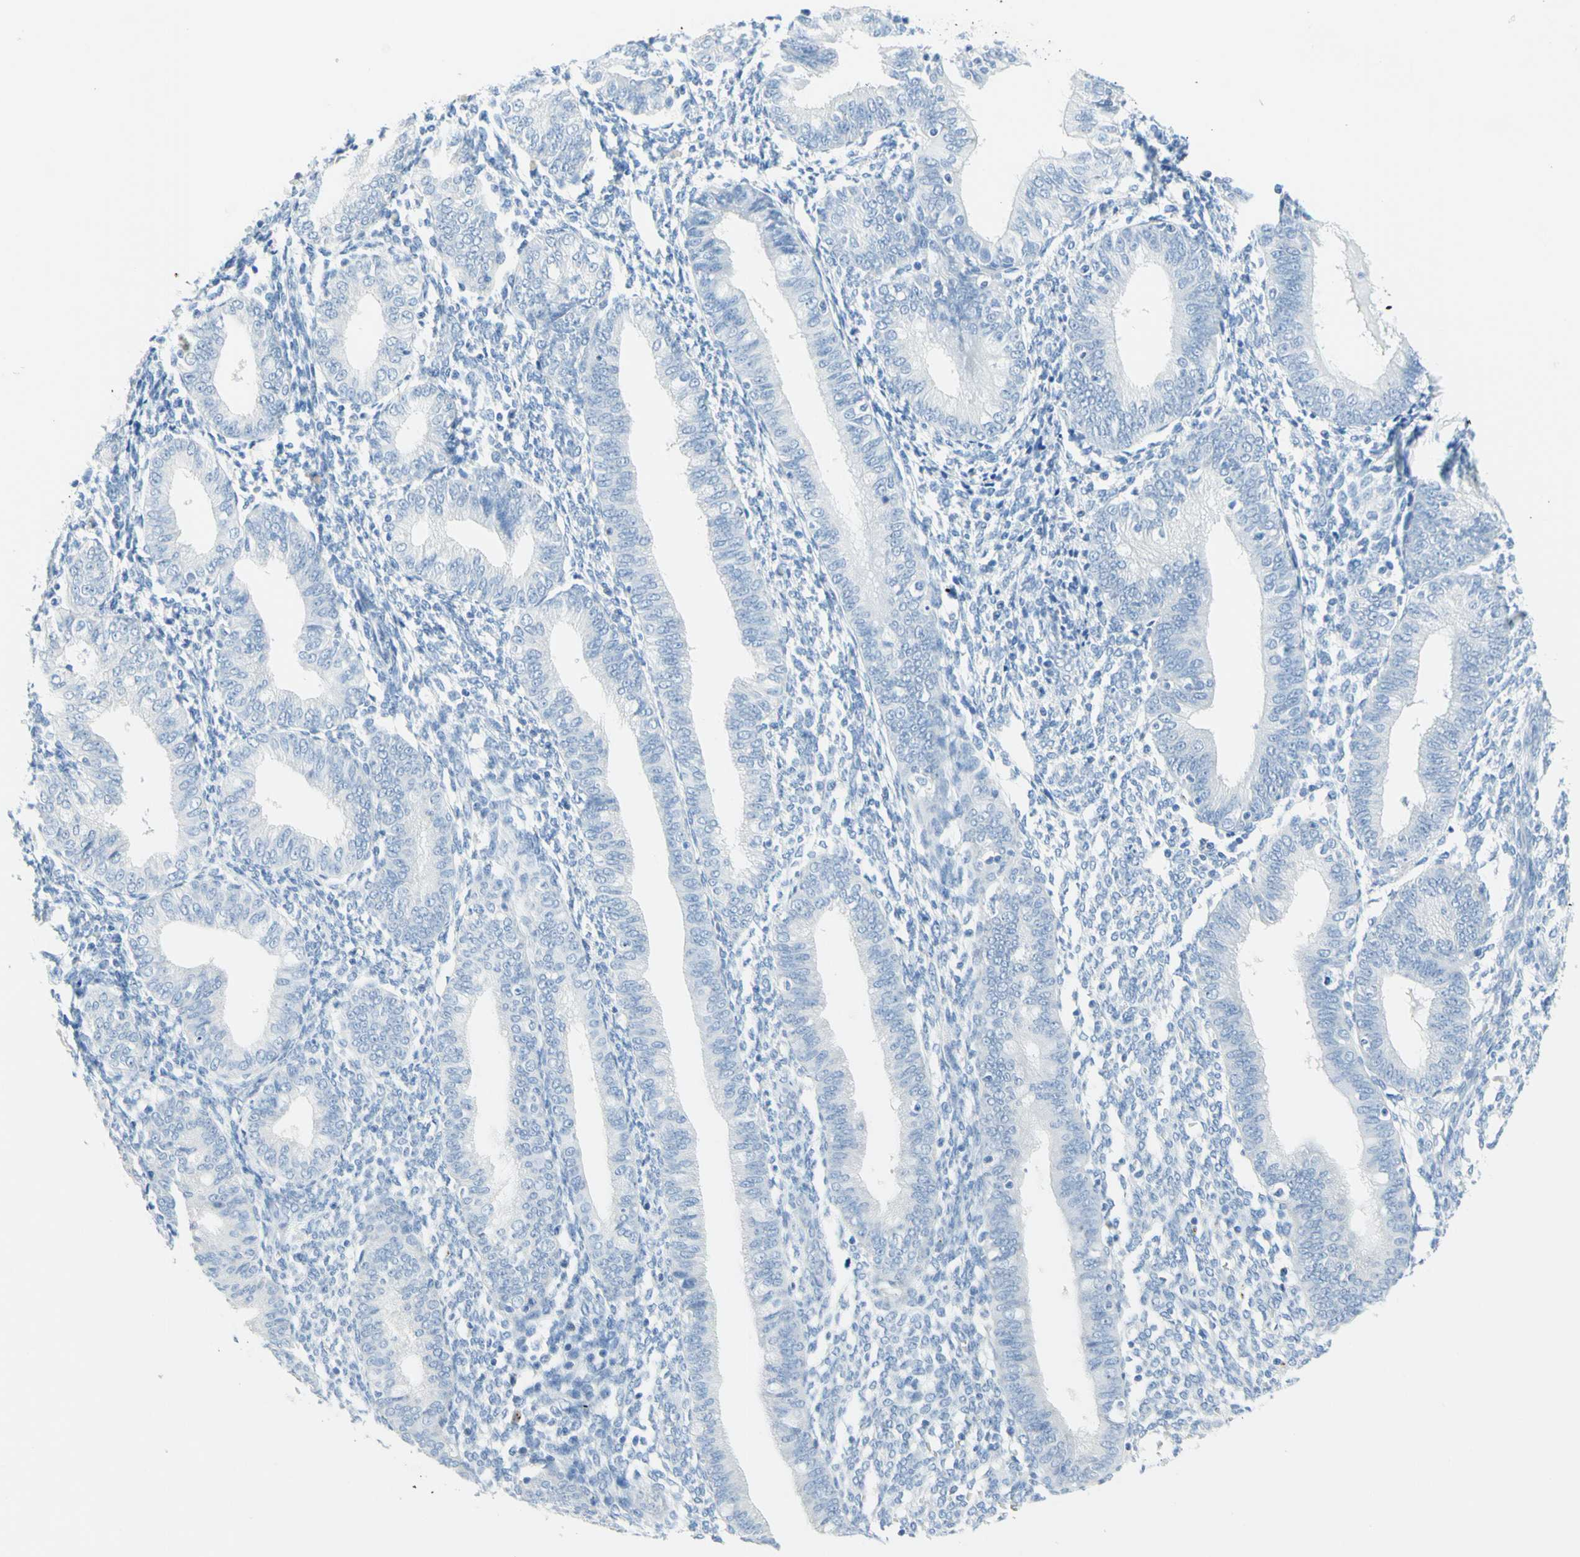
{"staining": {"intensity": "negative", "quantity": "none", "location": "none"}, "tissue": "endometrium", "cell_type": "Cells in endometrial stroma", "image_type": "normal", "snomed": [{"axis": "morphology", "description": "Normal tissue, NOS"}, {"axis": "topography", "description": "Endometrium"}], "caption": "IHC micrograph of normal endometrium stained for a protein (brown), which displays no expression in cells in endometrial stroma. (IHC, brightfield microscopy, high magnification).", "gene": "CYSLTR1", "patient": {"sex": "female", "age": 61}}